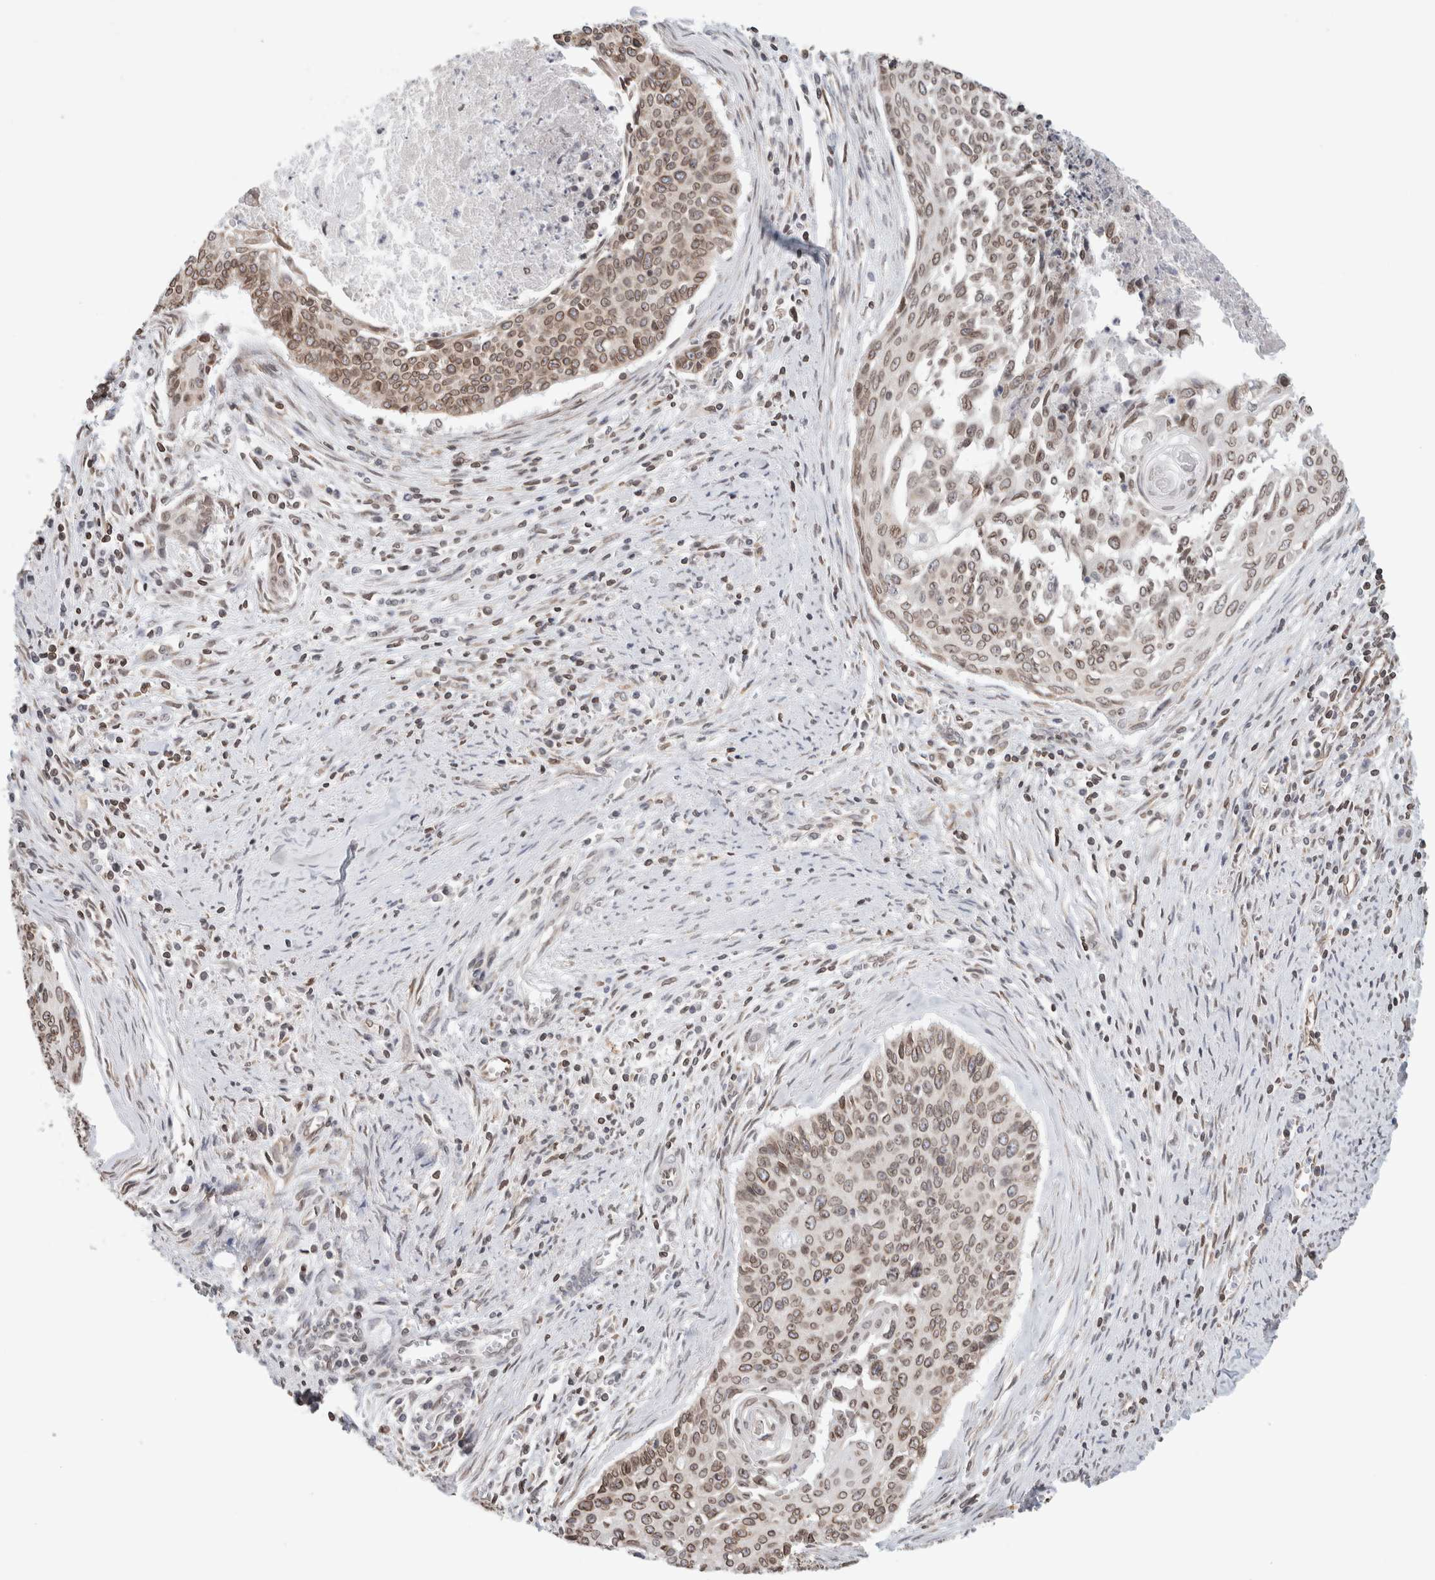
{"staining": {"intensity": "moderate", "quantity": ">75%", "location": "cytoplasmic/membranous,nuclear"}, "tissue": "cervical cancer", "cell_type": "Tumor cells", "image_type": "cancer", "snomed": [{"axis": "morphology", "description": "Squamous cell carcinoma, NOS"}, {"axis": "topography", "description": "Cervix"}], "caption": "DAB (3,3'-diaminobenzidine) immunohistochemical staining of squamous cell carcinoma (cervical) displays moderate cytoplasmic/membranous and nuclear protein positivity in about >75% of tumor cells. (DAB (3,3'-diaminobenzidine) IHC with brightfield microscopy, high magnification).", "gene": "RBMX2", "patient": {"sex": "female", "age": 55}}